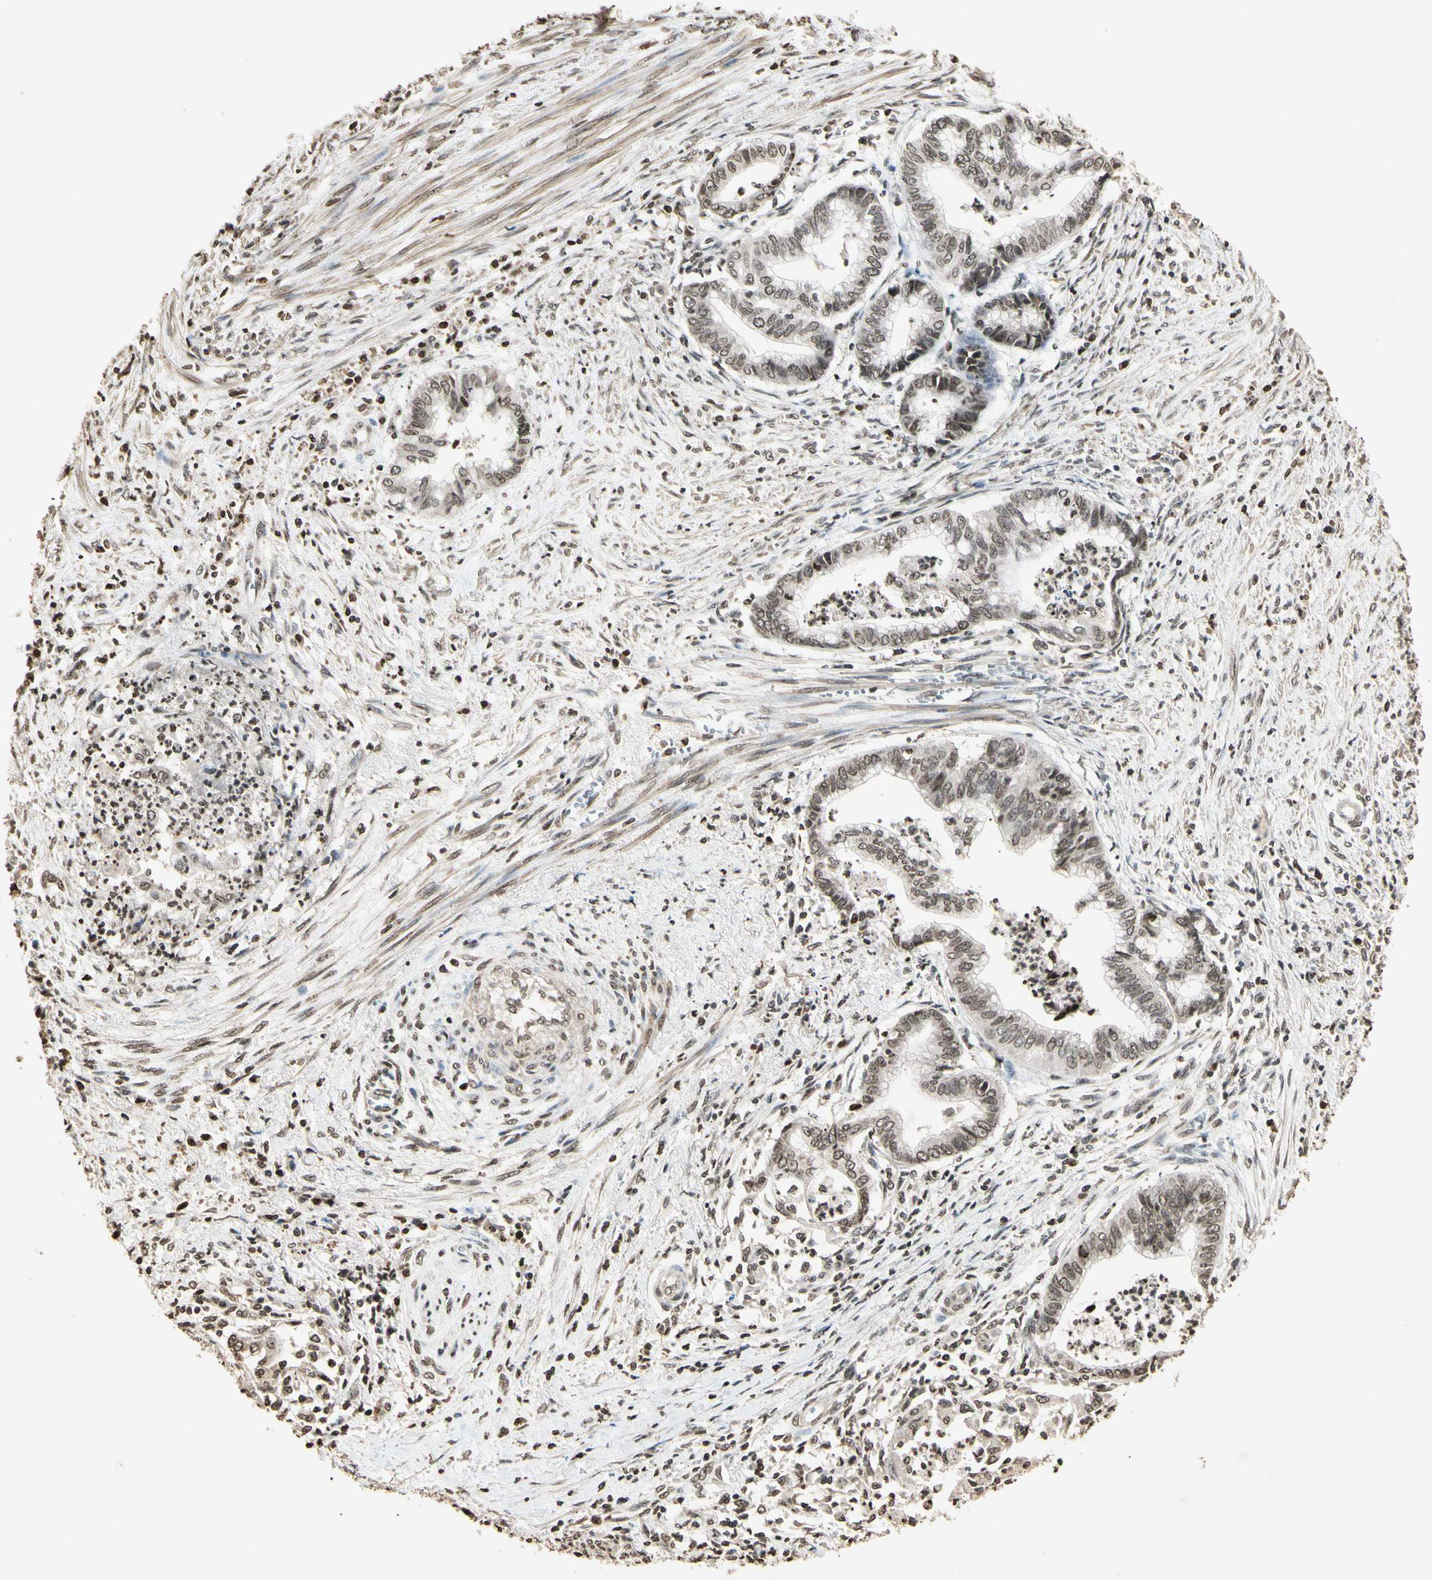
{"staining": {"intensity": "weak", "quantity": "25%-75%", "location": "nuclear"}, "tissue": "endometrial cancer", "cell_type": "Tumor cells", "image_type": "cancer", "snomed": [{"axis": "morphology", "description": "Necrosis, NOS"}, {"axis": "morphology", "description": "Adenocarcinoma, NOS"}, {"axis": "topography", "description": "Endometrium"}], "caption": "Weak nuclear positivity for a protein is appreciated in approximately 25%-75% of tumor cells of adenocarcinoma (endometrial) using immunohistochemistry.", "gene": "TOP1", "patient": {"sex": "female", "age": 79}}